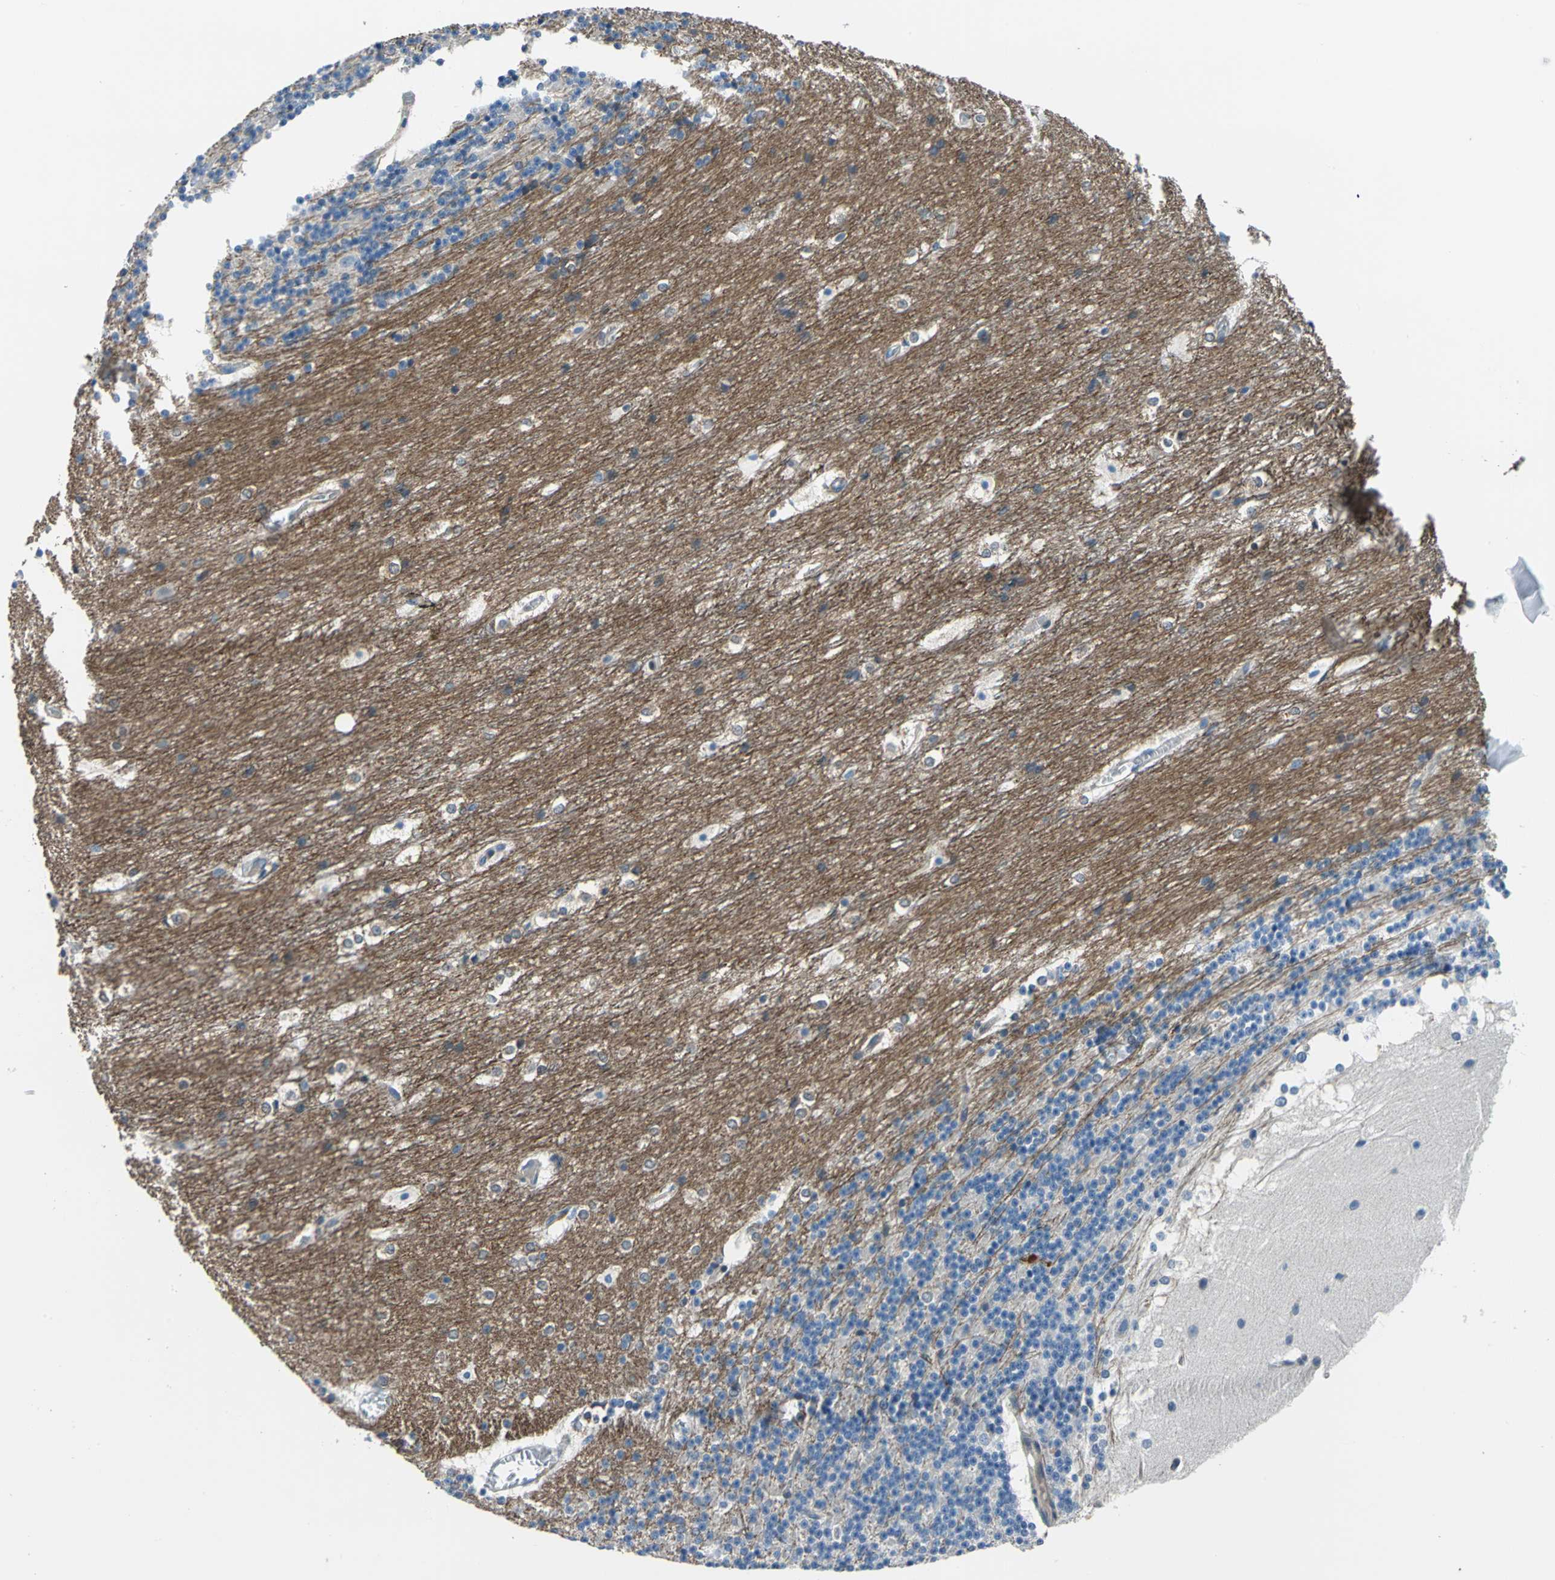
{"staining": {"intensity": "negative", "quantity": "none", "location": "none"}, "tissue": "cerebellum", "cell_type": "Cells in granular layer", "image_type": "normal", "snomed": [{"axis": "morphology", "description": "Normal tissue, NOS"}, {"axis": "topography", "description": "Cerebellum"}], "caption": "There is no significant staining in cells in granular layer of cerebellum.", "gene": "CDC42EP1", "patient": {"sex": "female", "age": 19}}